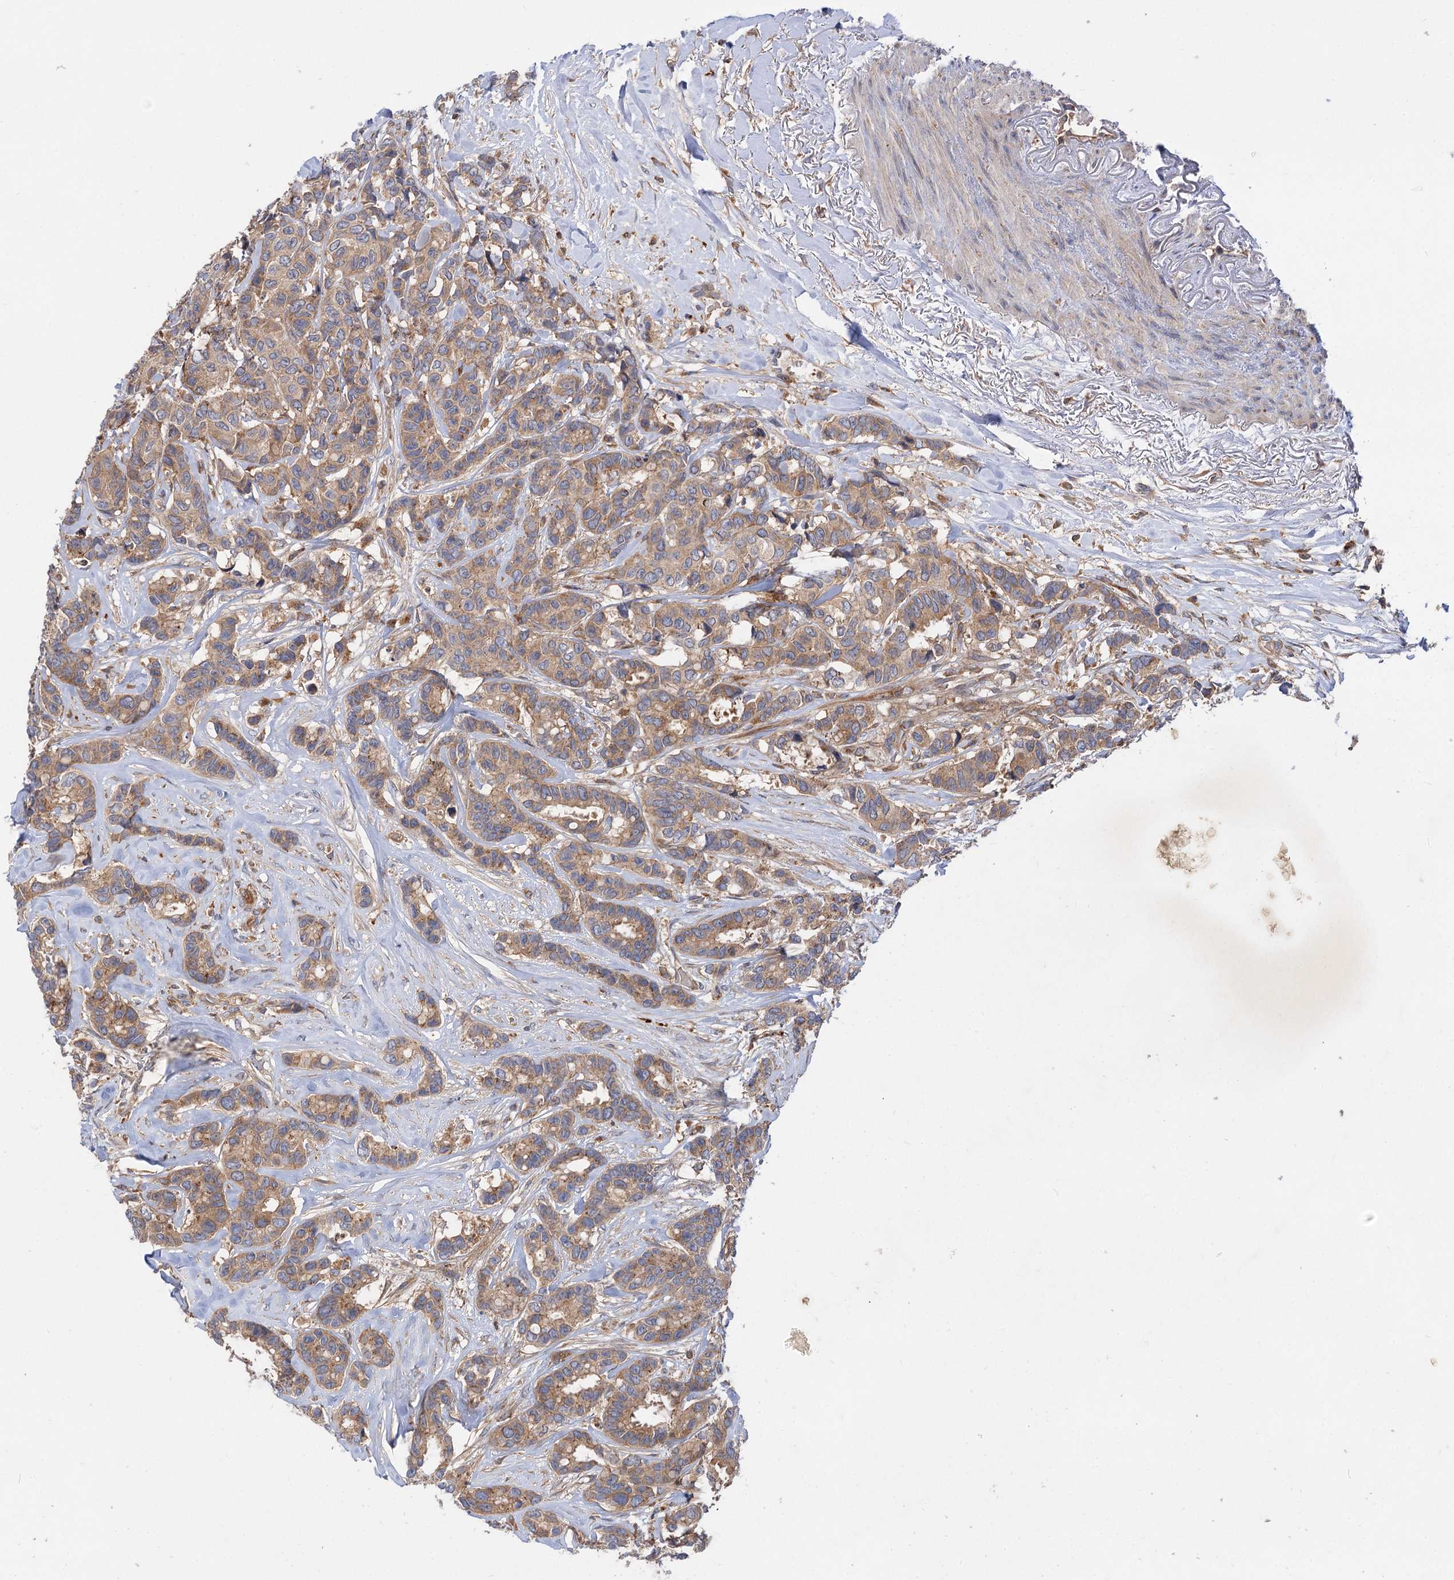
{"staining": {"intensity": "moderate", "quantity": ">75%", "location": "cytoplasmic/membranous"}, "tissue": "breast cancer", "cell_type": "Tumor cells", "image_type": "cancer", "snomed": [{"axis": "morphology", "description": "Duct carcinoma"}, {"axis": "topography", "description": "Breast"}], "caption": "Breast cancer (infiltrating ductal carcinoma) stained with a protein marker exhibits moderate staining in tumor cells.", "gene": "PATL1", "patient": {"sex": "female", "age": 87}}